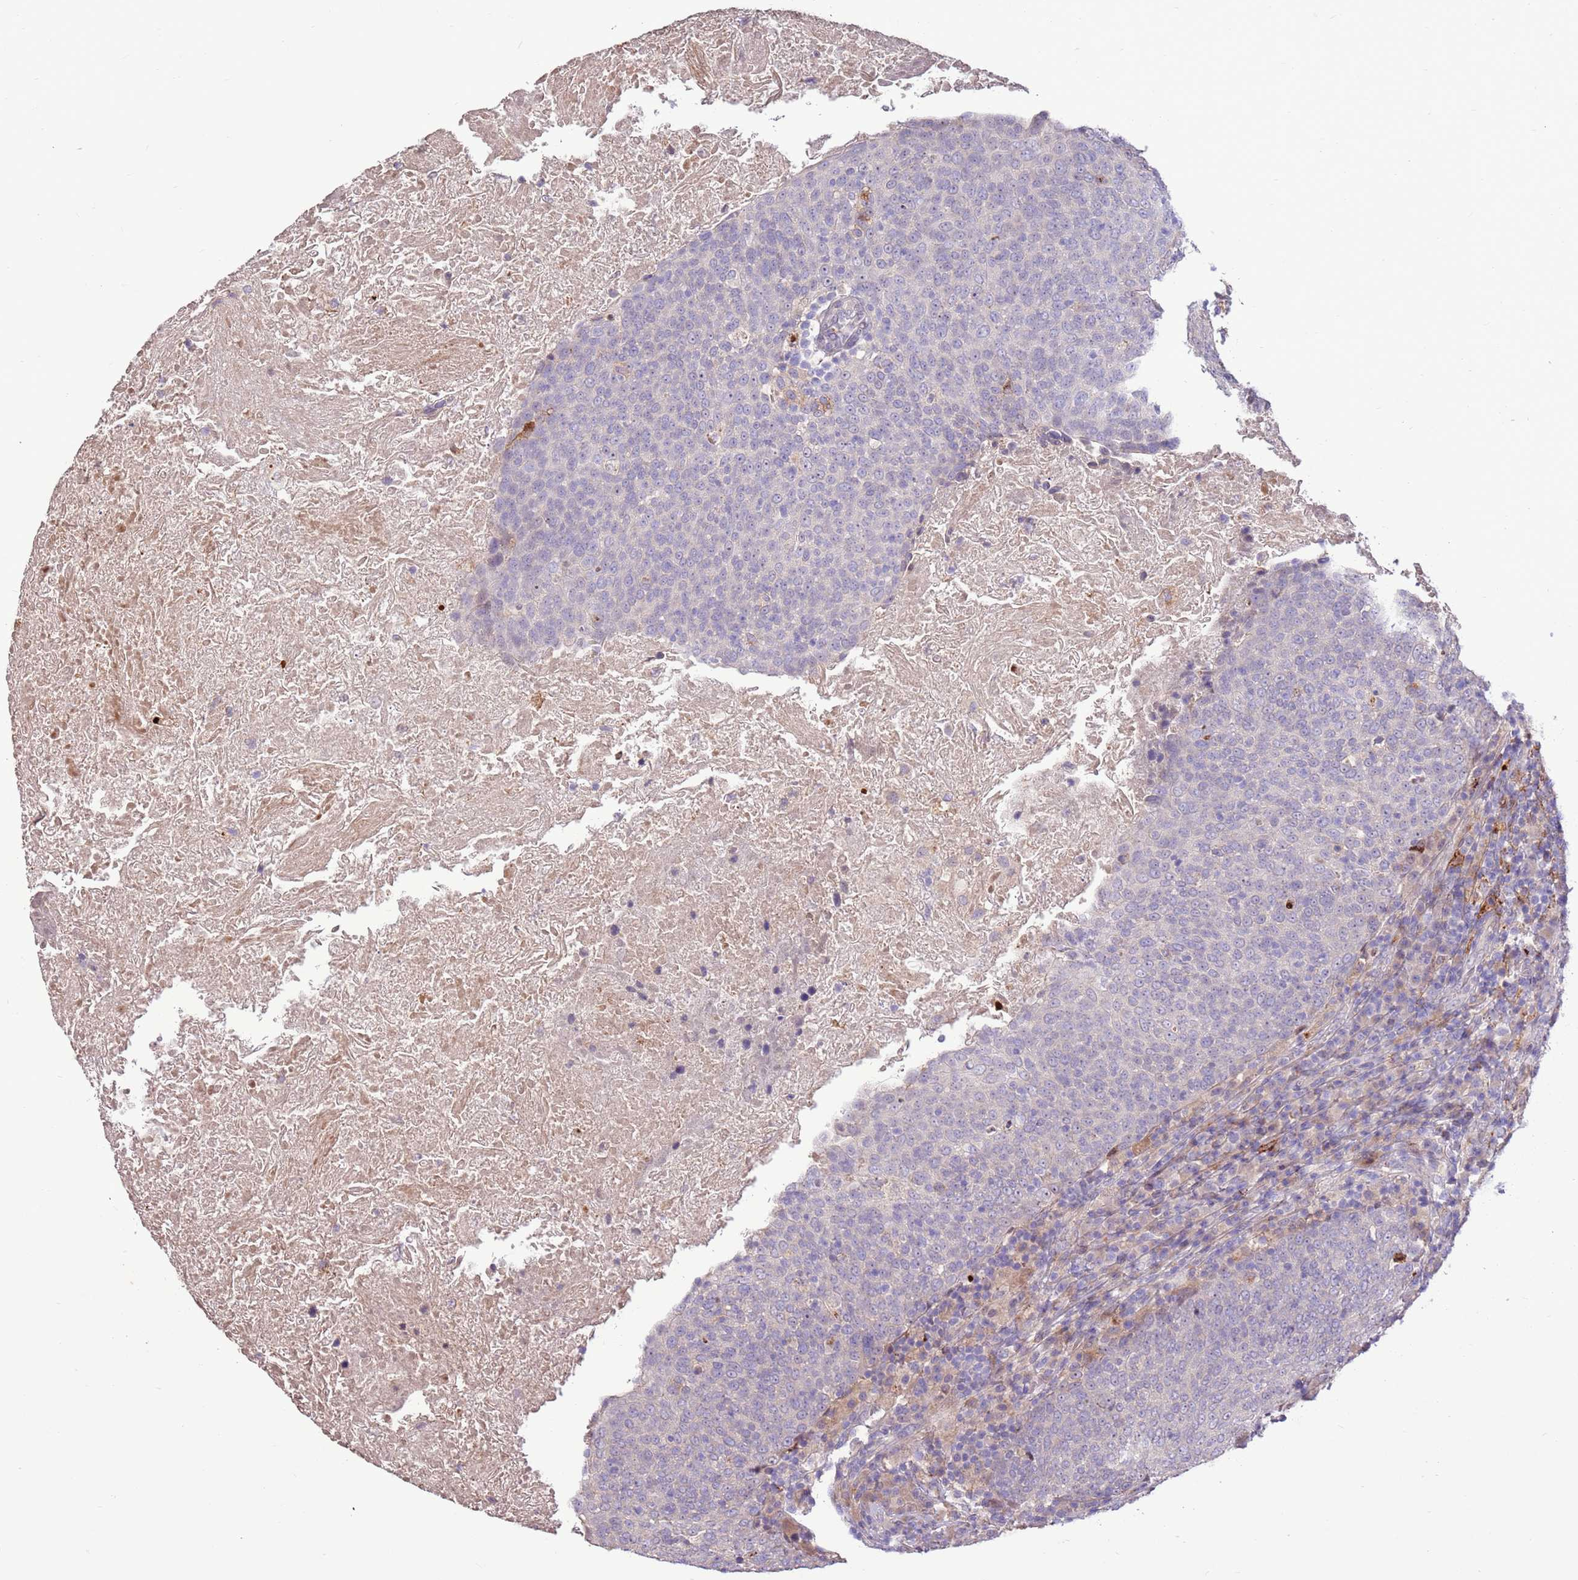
{"staining": {"intensity": "negative", "quantity": "none", "location": "none"}, "tissue": "head and neck cancer", "cell_type": "Tumor cells", "image_type": "cancer", "snomed": [{"axis": "morphology", "description": "Squamous cell carcinoma, NOS"}, {"axis": "morphology", "description": "Squamous cell carcinoma, metastatic, NOS"}, {"axis": "topography", "description": "Lymph node"}, {"axis": "topography", "description": "Head-Neck"}], "caption": "A high-resolution image shows IHC staining of head and neck cancer (metastatic squamous cell carcinoma), which shows no significant expression in tumor cells.", "gene": "LGI4", "patient": {"sex": "male", "age": 62}}